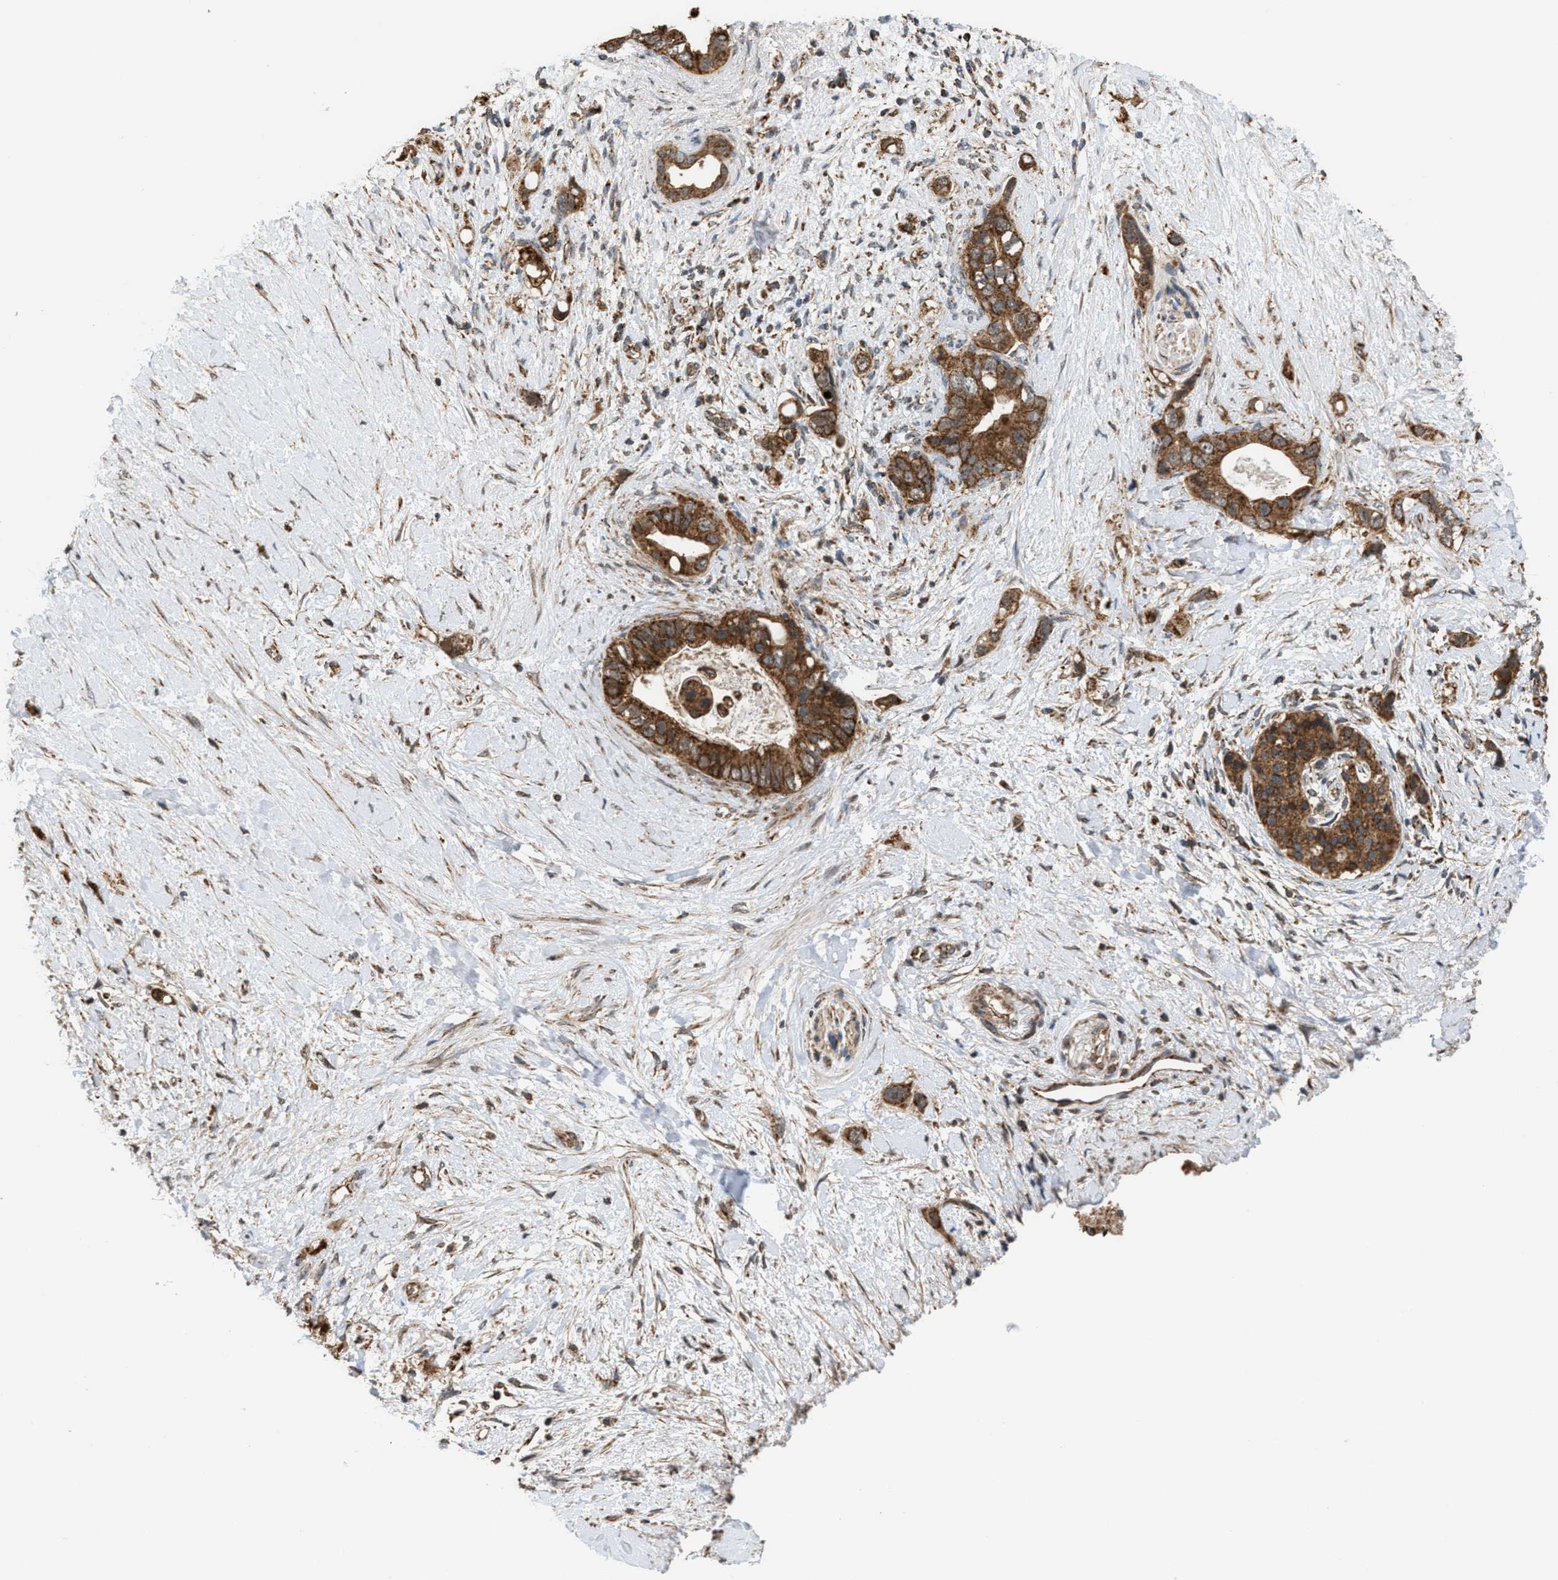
{"staining": {"intensity": "strong", "quantity": ">75%", "location": "cytoplasmic/membranous"}, "tissue": "pancreatic cancer", "cell_type": "Tumor cells", "image_type": "cancer", "snomed": [{"axis": "morphology", "description": "Adenocarcinoma, NOS"}, {"axis": "topography", "description": "Pancreas"}], "caption": "Tumor cells reveal high levels of strong cytoplasmic/membranous positivity in approximately >75% of cells in pancreatic adenocarcinoma.", "gene": "SGSM2", "patient": {"sex": "female", "age": 56}}